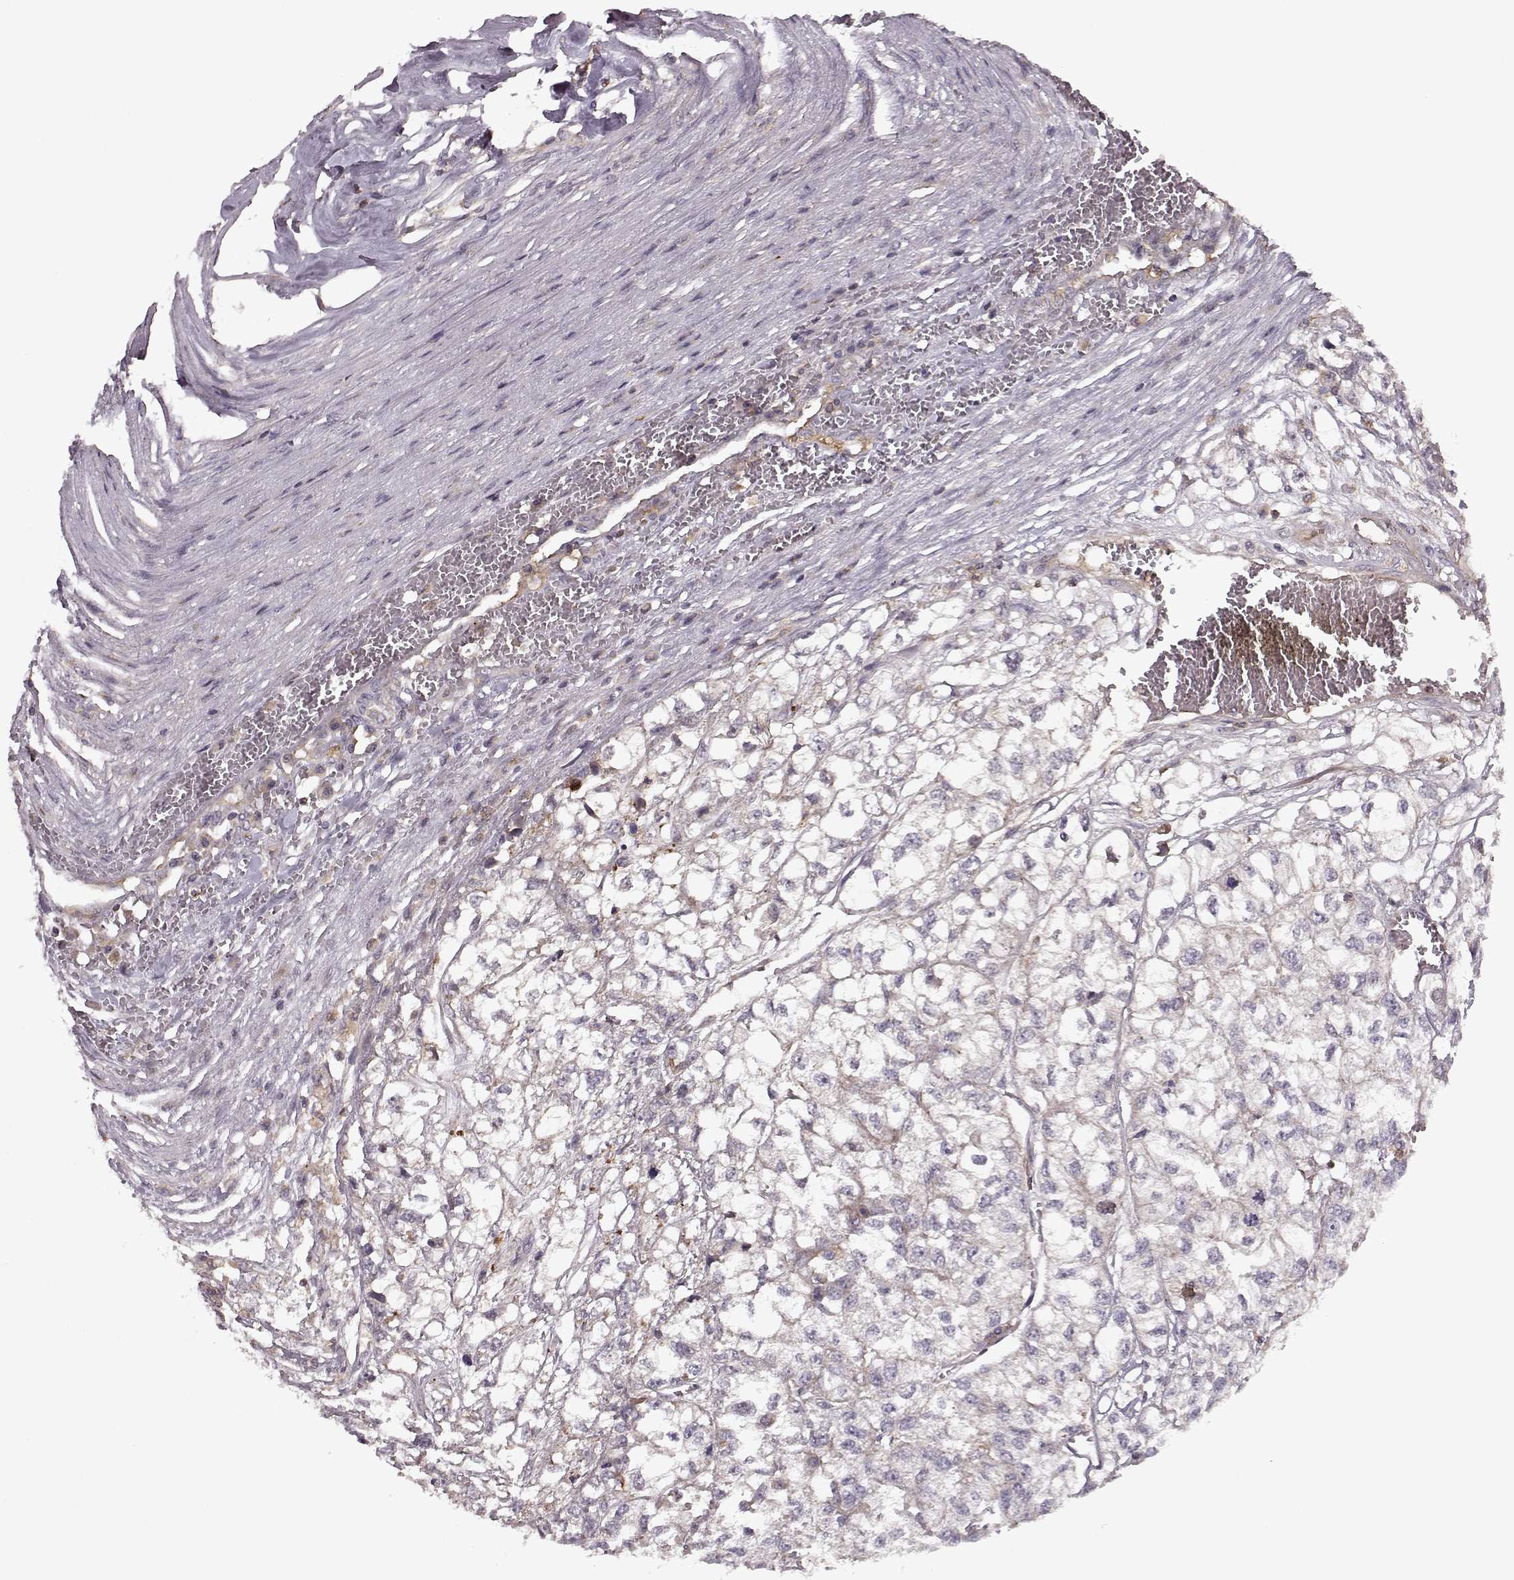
{"staining": {"intensity": "negative", "quantity": "none", "location": "none"}, "tissue": "renal cancer", "cell_type": "Tumor cells", "image_type": "cancer", "snomed": [{"axis": "morphology", "description": "Adenocarcinoma, NOS"}, {"axis": "topography", "description": "Kidney"}], "caption": "Photomicrograph shows no protein expression in tumor cells of adenocarcinoma (renal) tissue.", "gene": "IFRD2", "patient": {"sex": "male", "age": 56}}